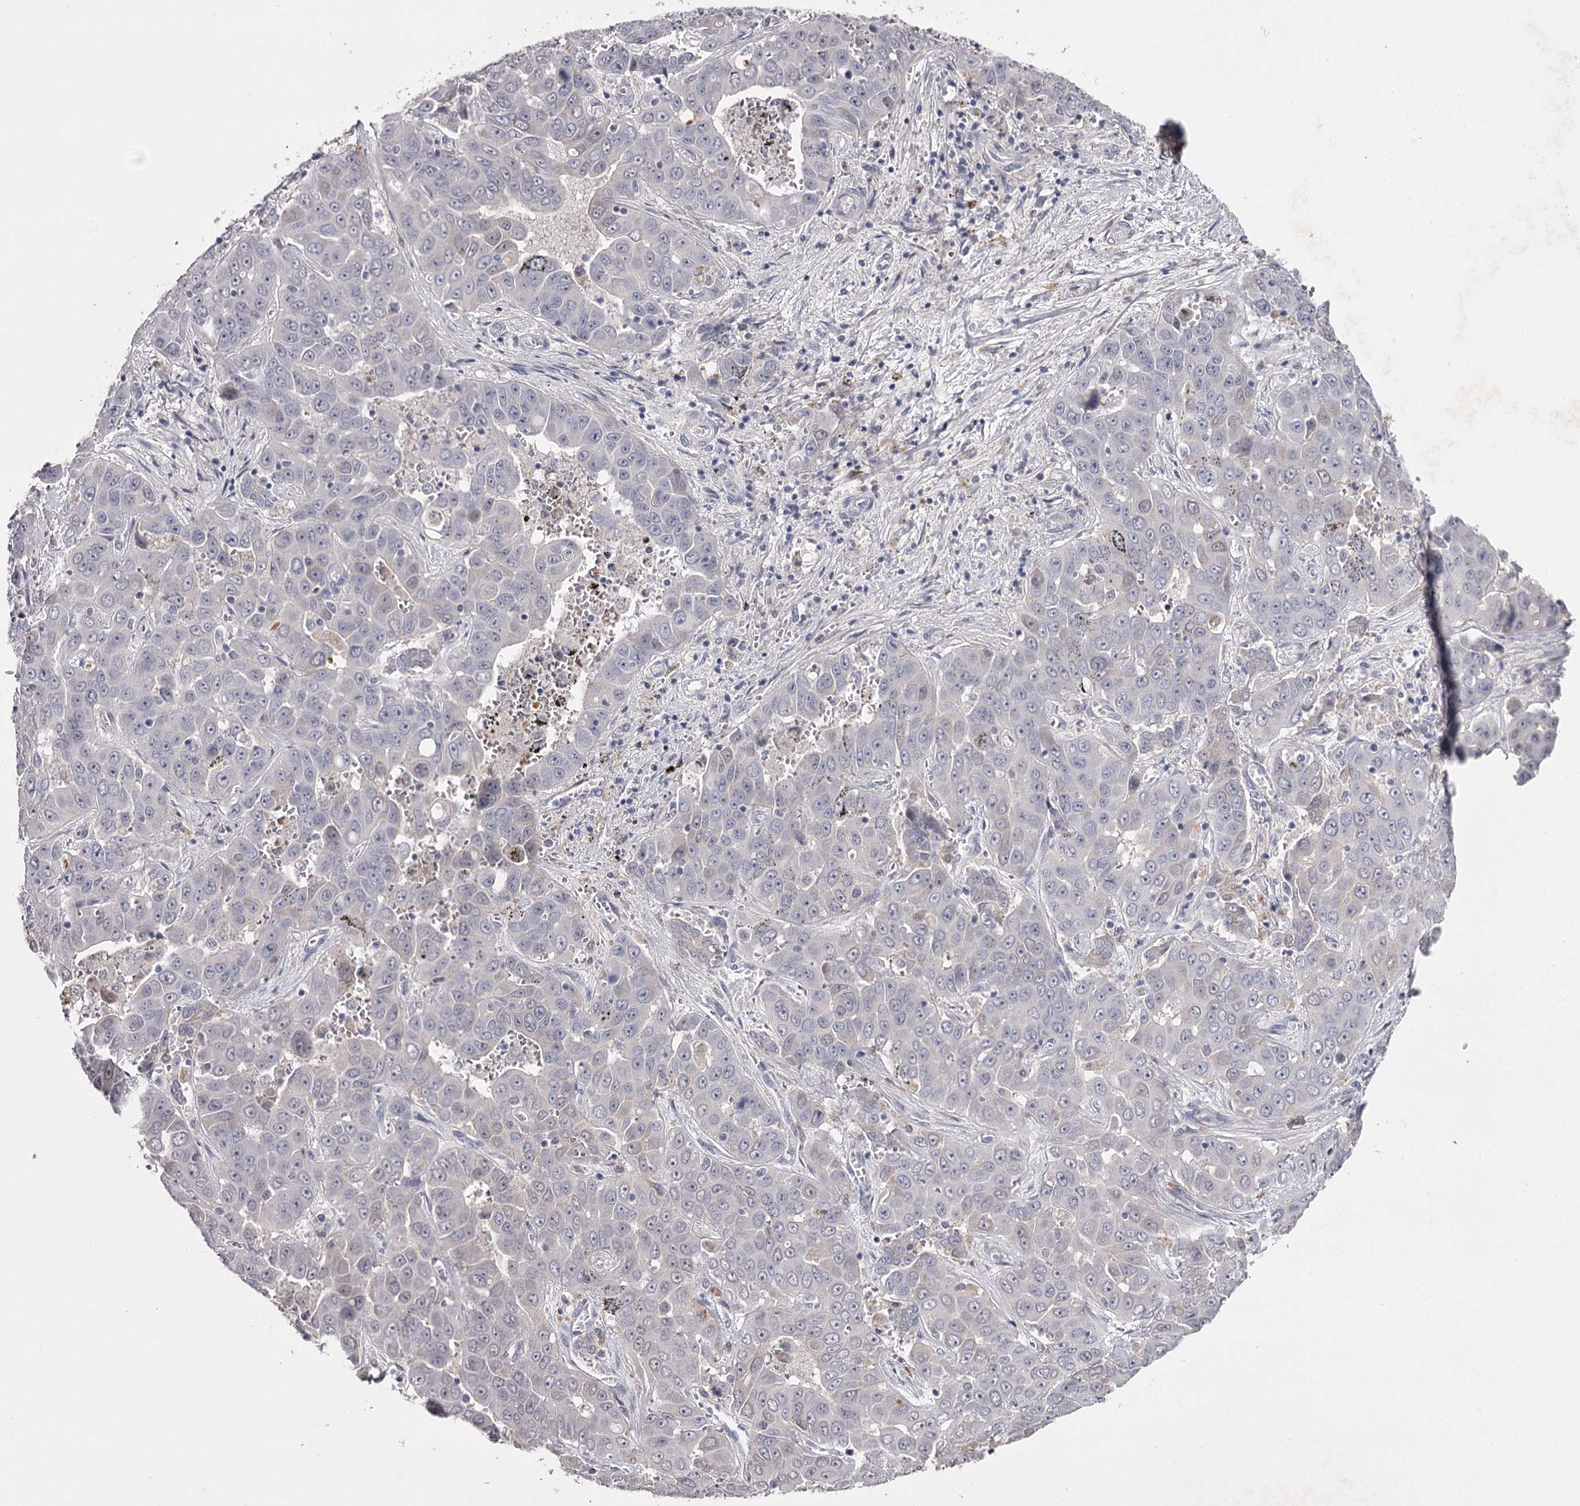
{"staining": {"intensity": "negative", "quantity": "none", "location": "none"}, "tissue": "liver cancer", "cell_type": "Tumor cells", "image_type": "cancer", "snomed": [{"axis": "morphology", "description": "Cholangiocarcinoma"}, {"axis": "topography", "description": "Liver"}], "caption": "An IHC histopathology image of liver cancer is shown. There is no staining in tumor cells of liver cancer.", "gene": "FDXACB1", "patient": {"sex": "female", "age": 52}}